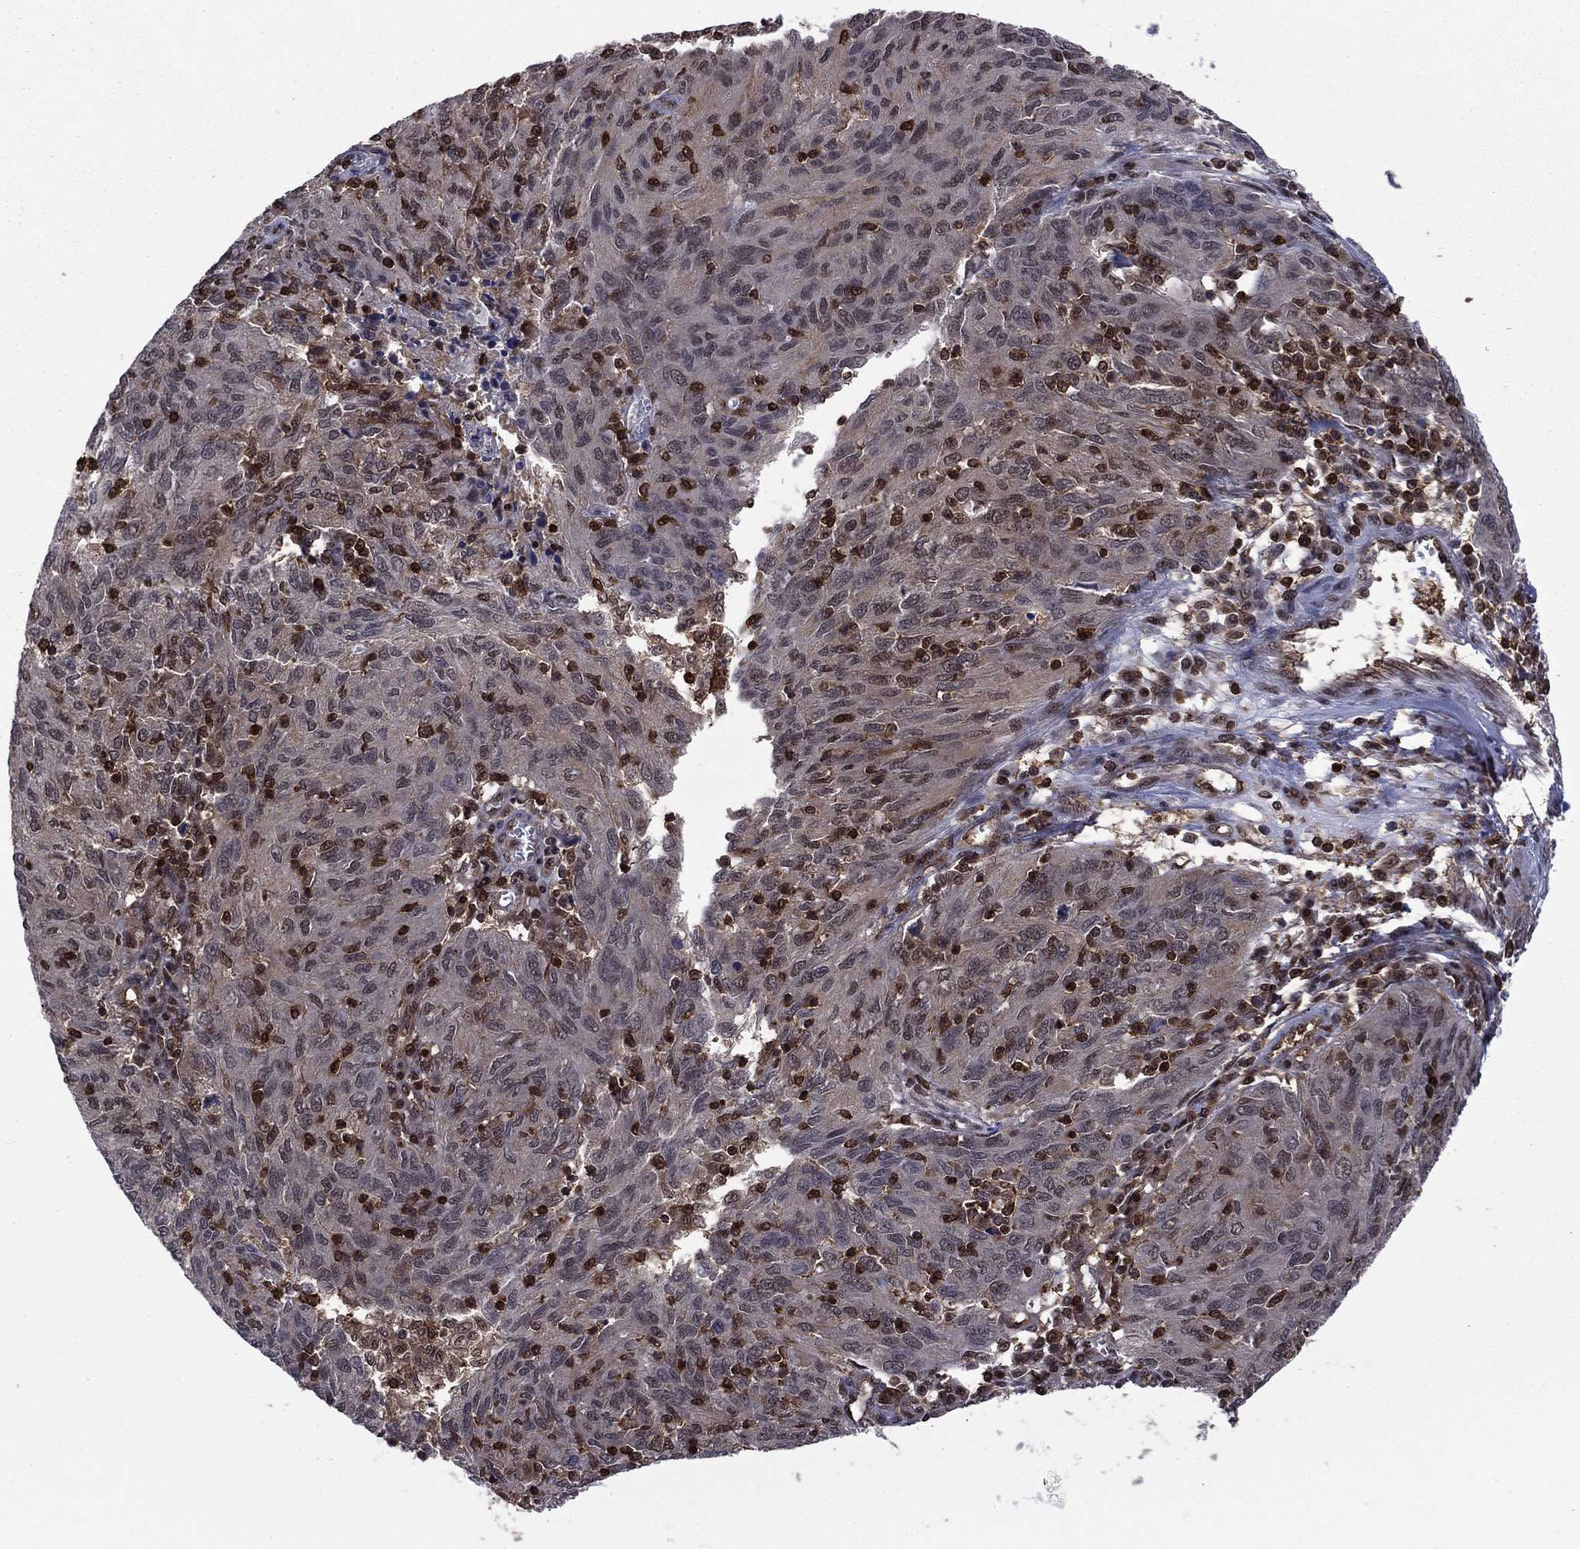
{"staining": {"intensity": "moderate", "quantity": "<25%", "location": "cytoplasmic/membranous,nuclear"}, "tissue": "ovarian cancer", "cell_type": "Tumor cells", "image_type": "cancer", "snomed": [{"axis": "morphology", "description": "Carcinoma, endometroid"}, {"axis": "topography", "description": "Ovary"}], "caption": "This histopathology image displays IHC staining of human ovarian endometroid carcinoma, with low moderate cytoplasmic/membranous and nuclear positivity in about <25% of tumor cells.", "gene": "PSMD2", "patient": {"sex": "female", "age": 50}}